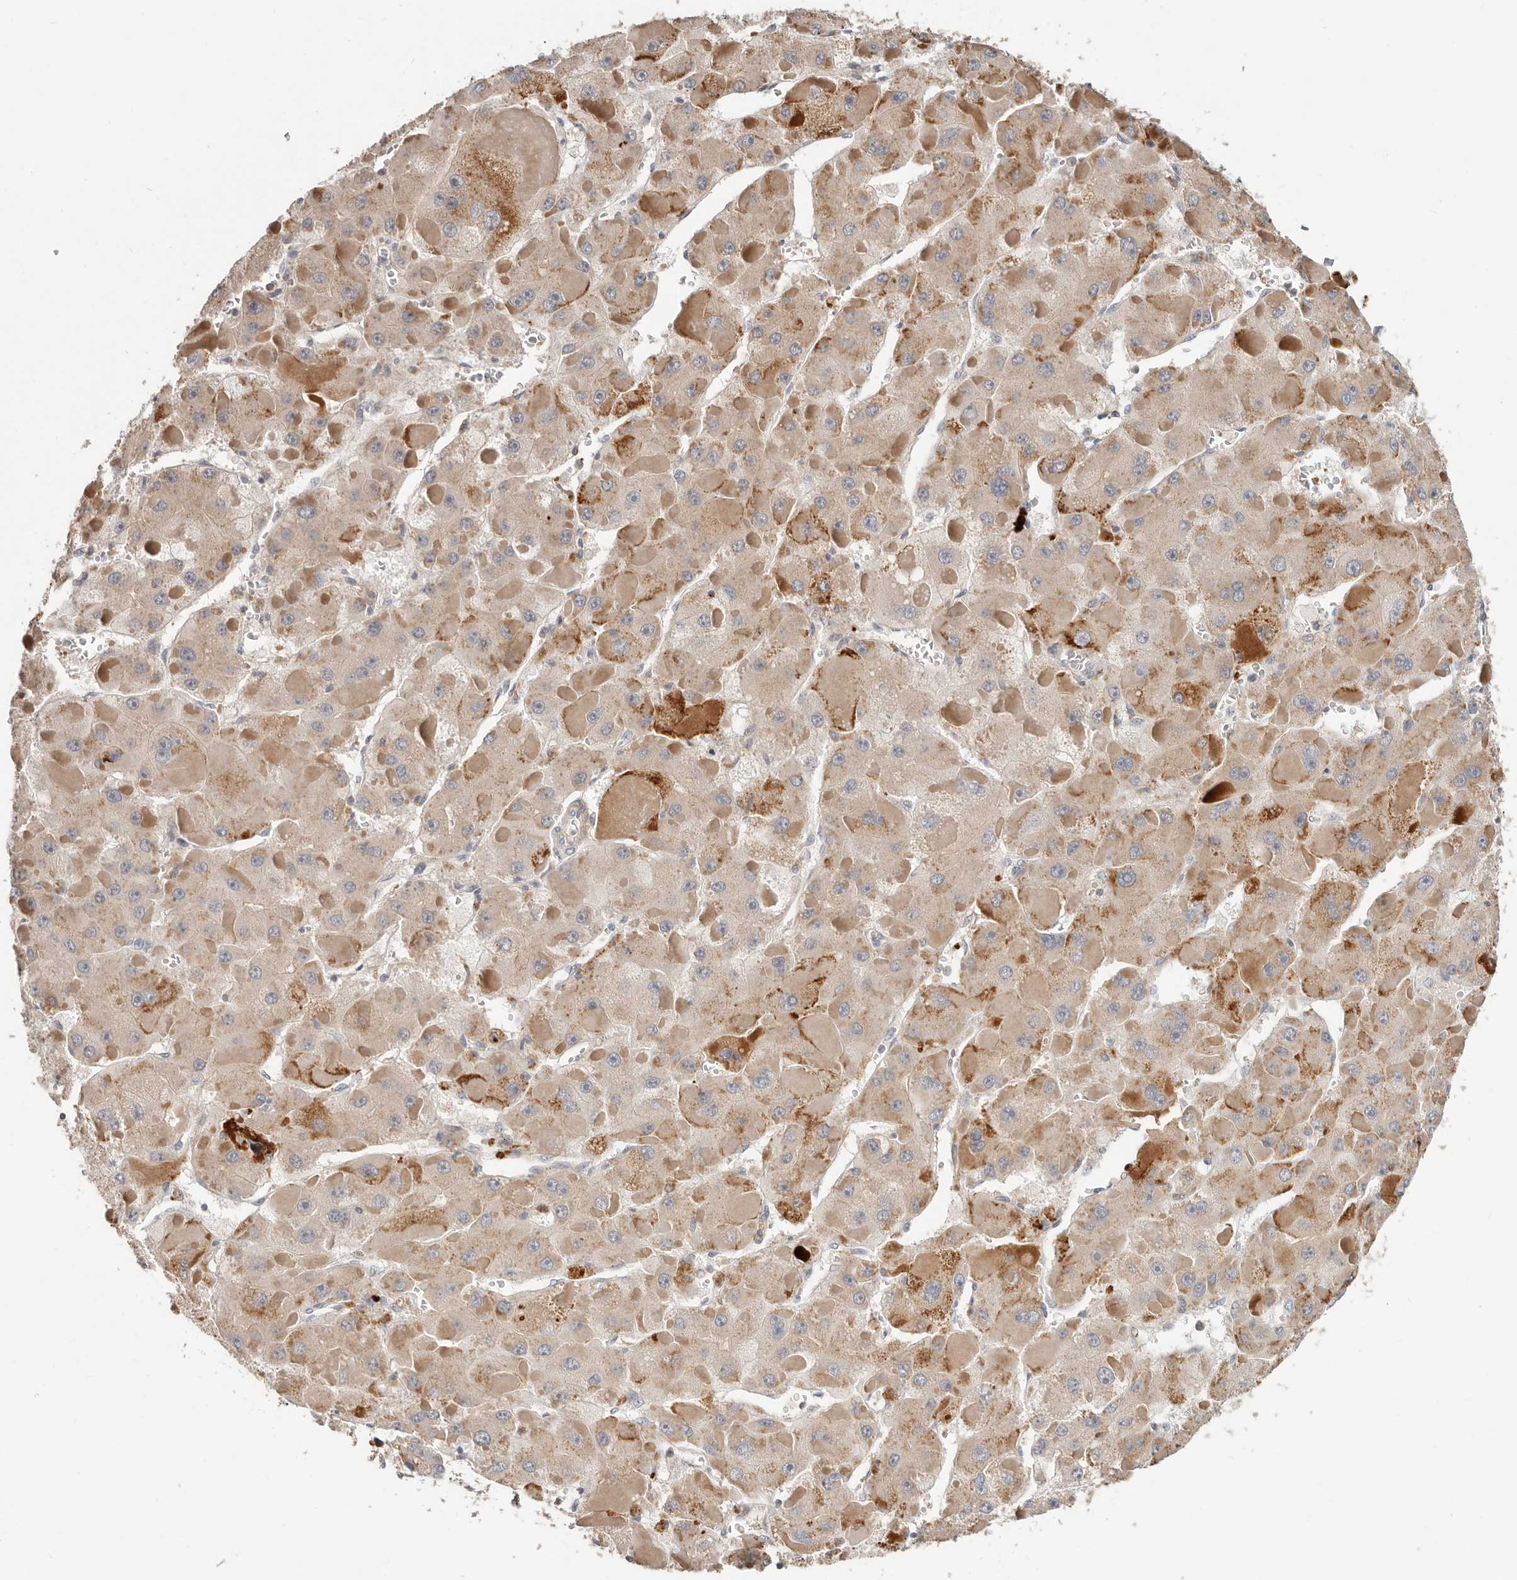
{"staining": {"intensity": "weak", "quantity": ">75%", "location": "cytoplasmic/membranous"}, "tissue": "liver cancer", "cell_type": "Tumor cells", "image_type": "cancer", "snomed": [{"axis": "morphology", "description": "Carcinoma, Hepatocellular, NOS"}, {"axis": "topography", "description": "Liver"}], "caption": "Tumor cells display low levels of weak cytoplasmic/membranous positivity in approximately >75% of cells in hepatocellular carcinoma (liver).", "gene": "MTFR2", "patient": {"sex": "female", "age": 73}}